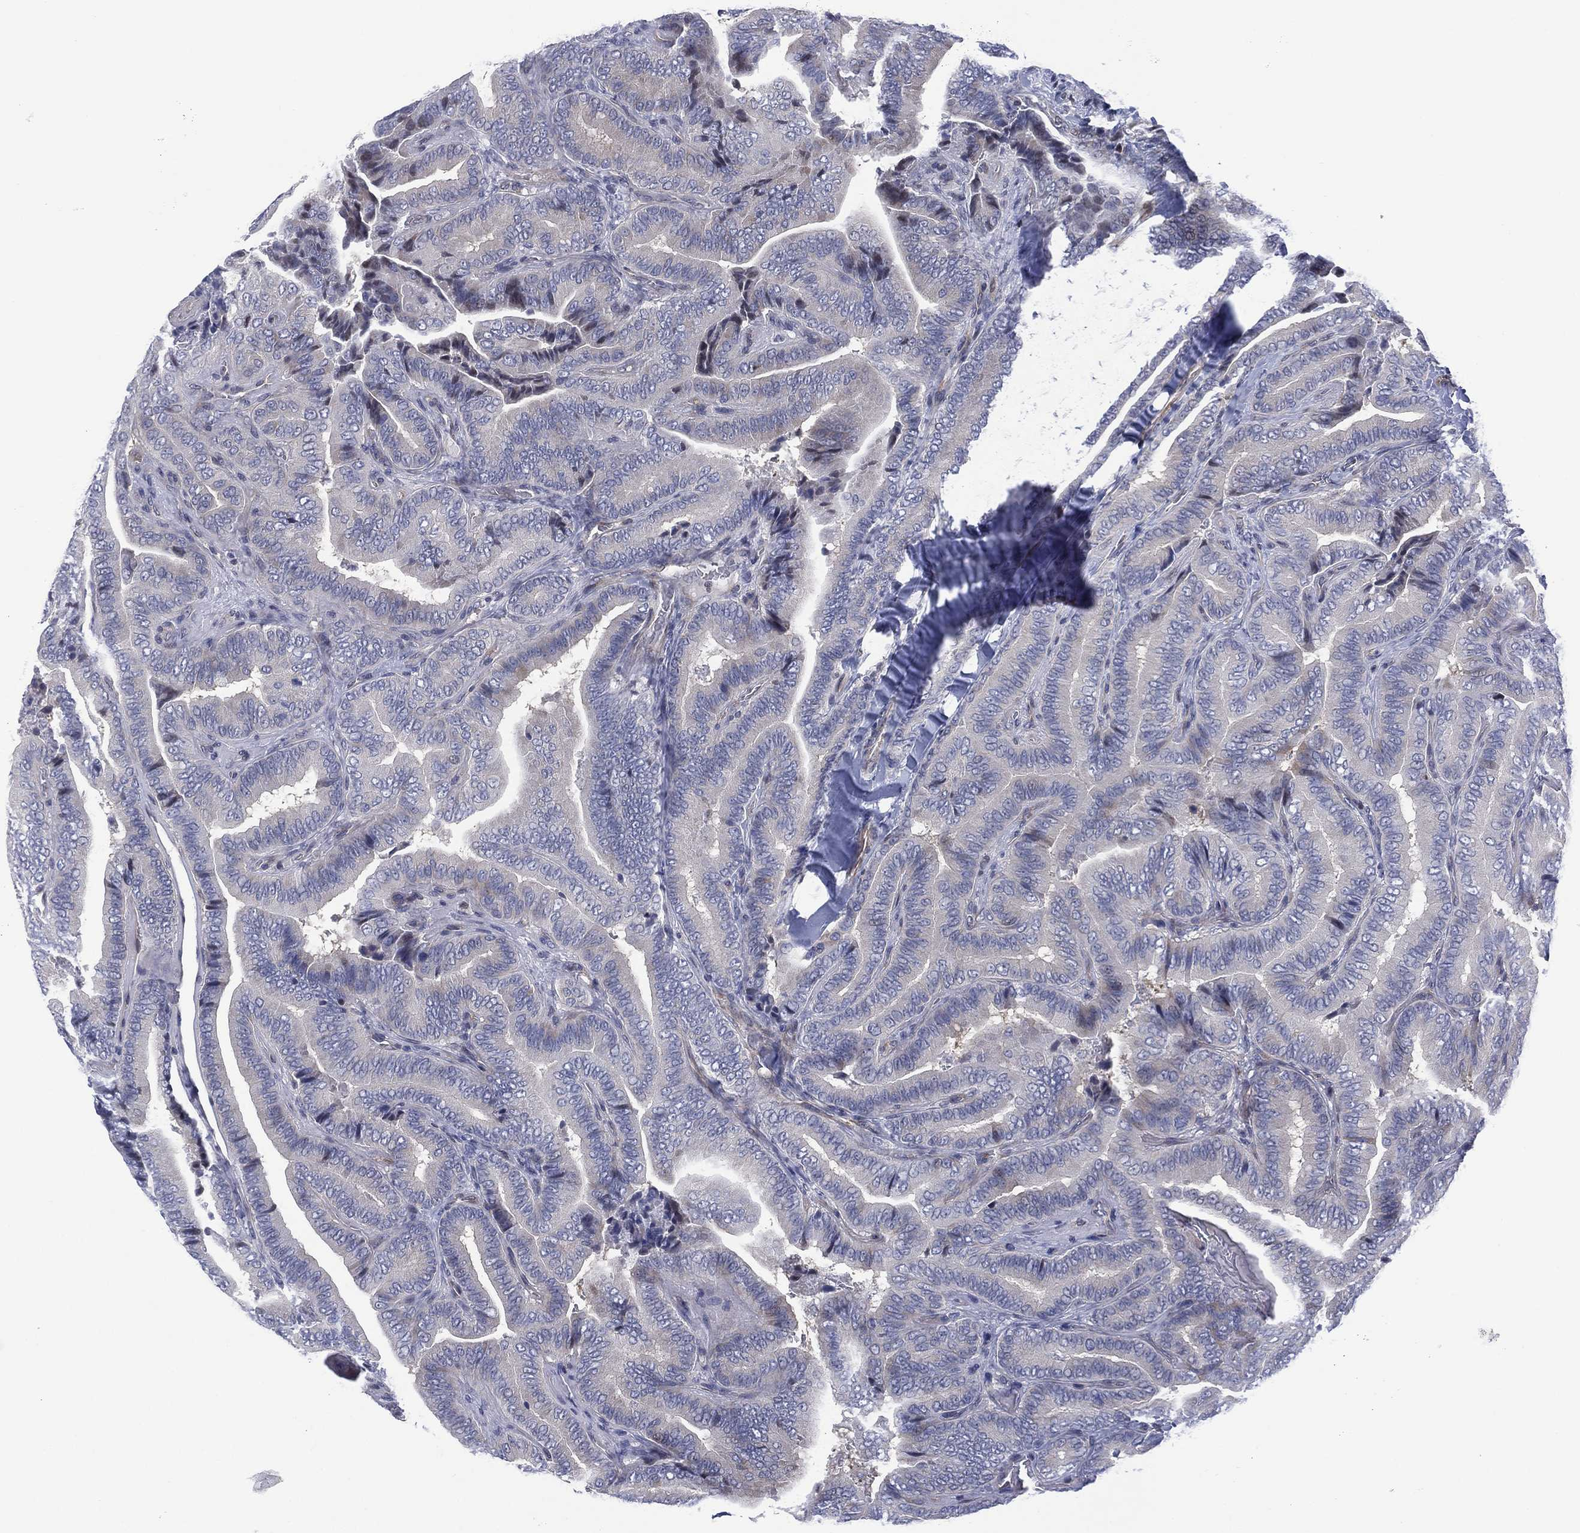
{"staining": {"intensity": "negative", "quantity": "none", "location": "none"}, "tissue": "thyroid cancer", "cell_type": "Tumor cells", "image_type": "cancer", "snomed": [{"axis": "morphology", "description": "Papillary adenocarcinoma, NOS"}, {"axis": "topography", "description": "Thyroid gland"}], "caption": "Immunohistochemistry of human thyroid papillary adenocarcinoma exhibits no staining in tumor cells.", "gene": "SLC4A4", "patient": {"sex": "male", "age": 61}}